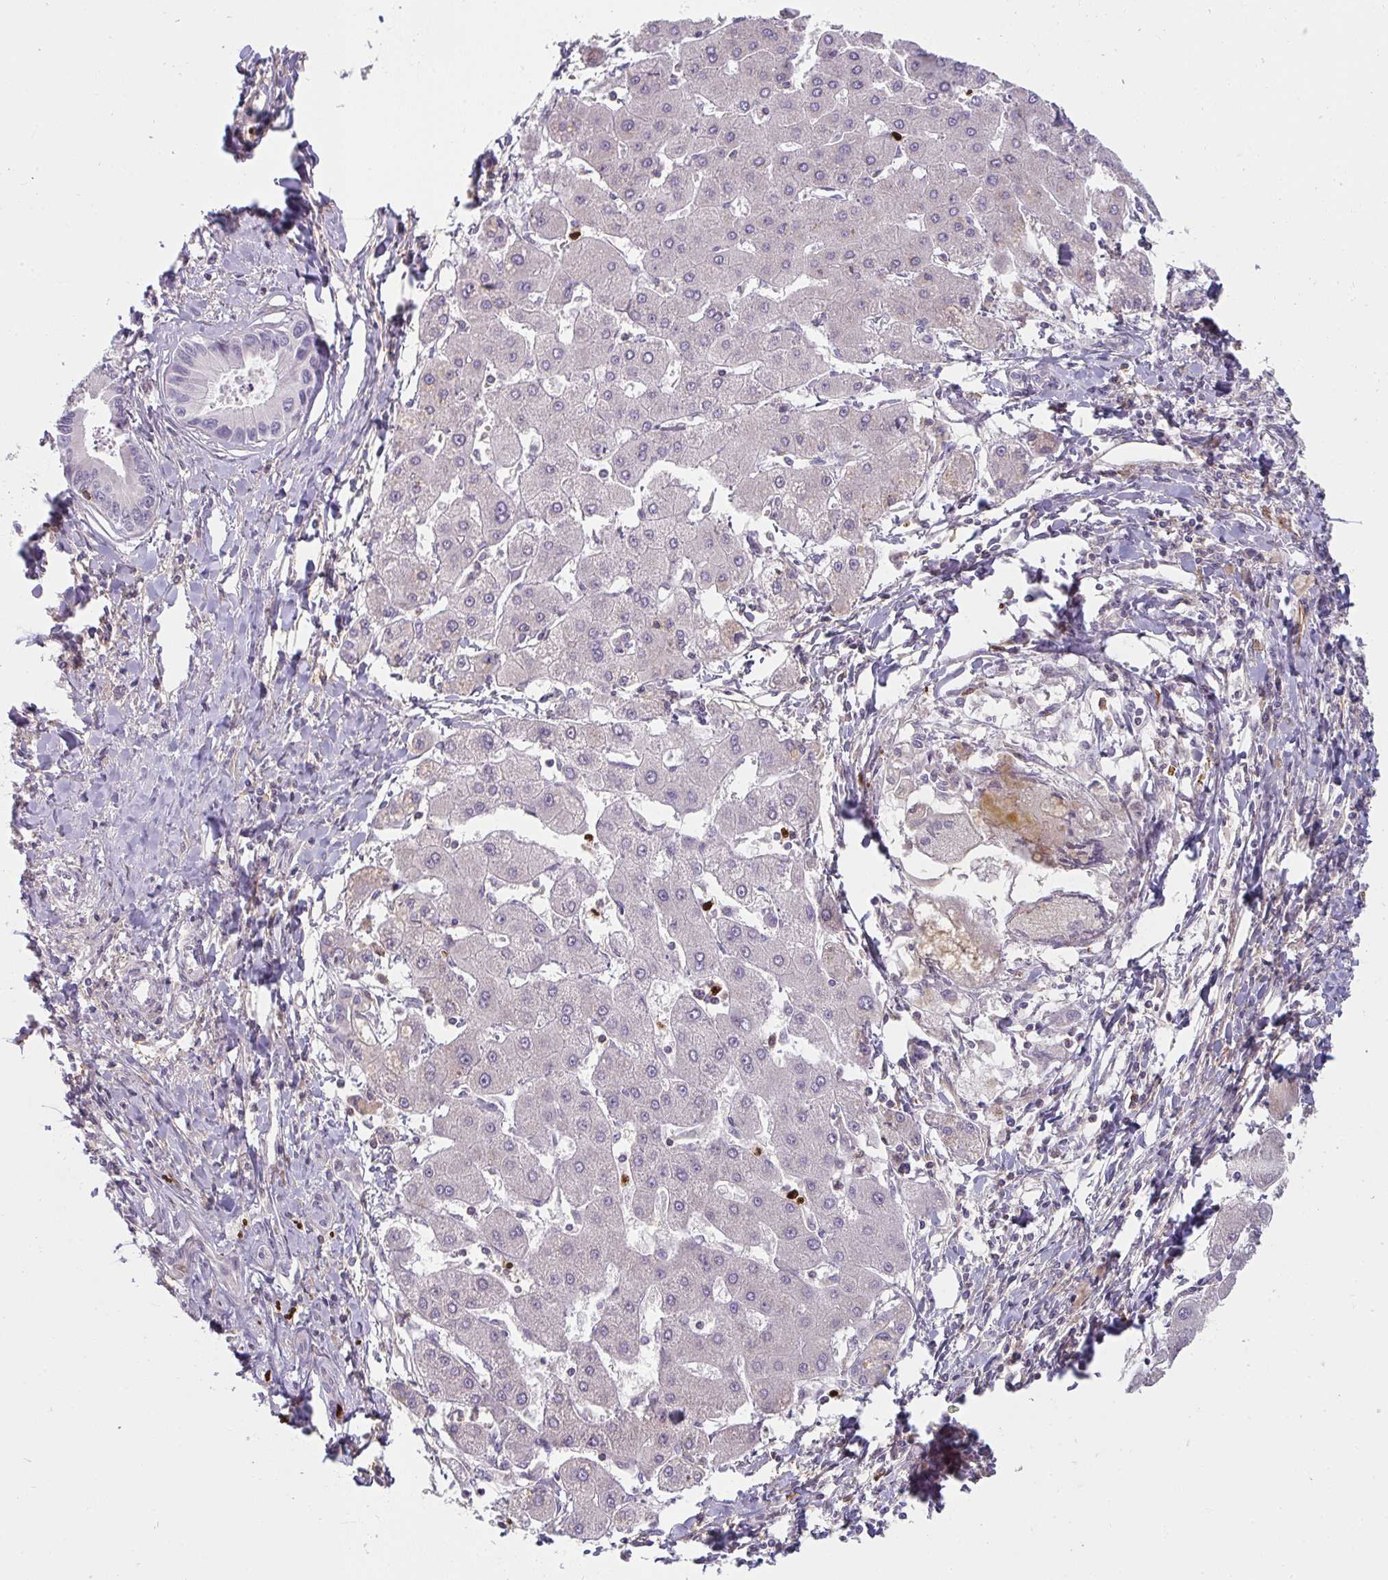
{"staining": {"intensity": "negative", "quantity": "none", "location": "none"}, "tissue": "liver cancer", "cell_type": "Tumor cells", "image_type": "cancer", "snomed": [{"axis": "morphology", "description": "Cholangiocarcinoma"}, {"axis": "topography", "description": "Liver"}], "caption": "A high-resolution micrograph shows IHC staining of liver cancer, which exhibits no significant expression in tumor cells.", "gene": "CSF3R", "patient": {"sex": "male", "age": 66}}